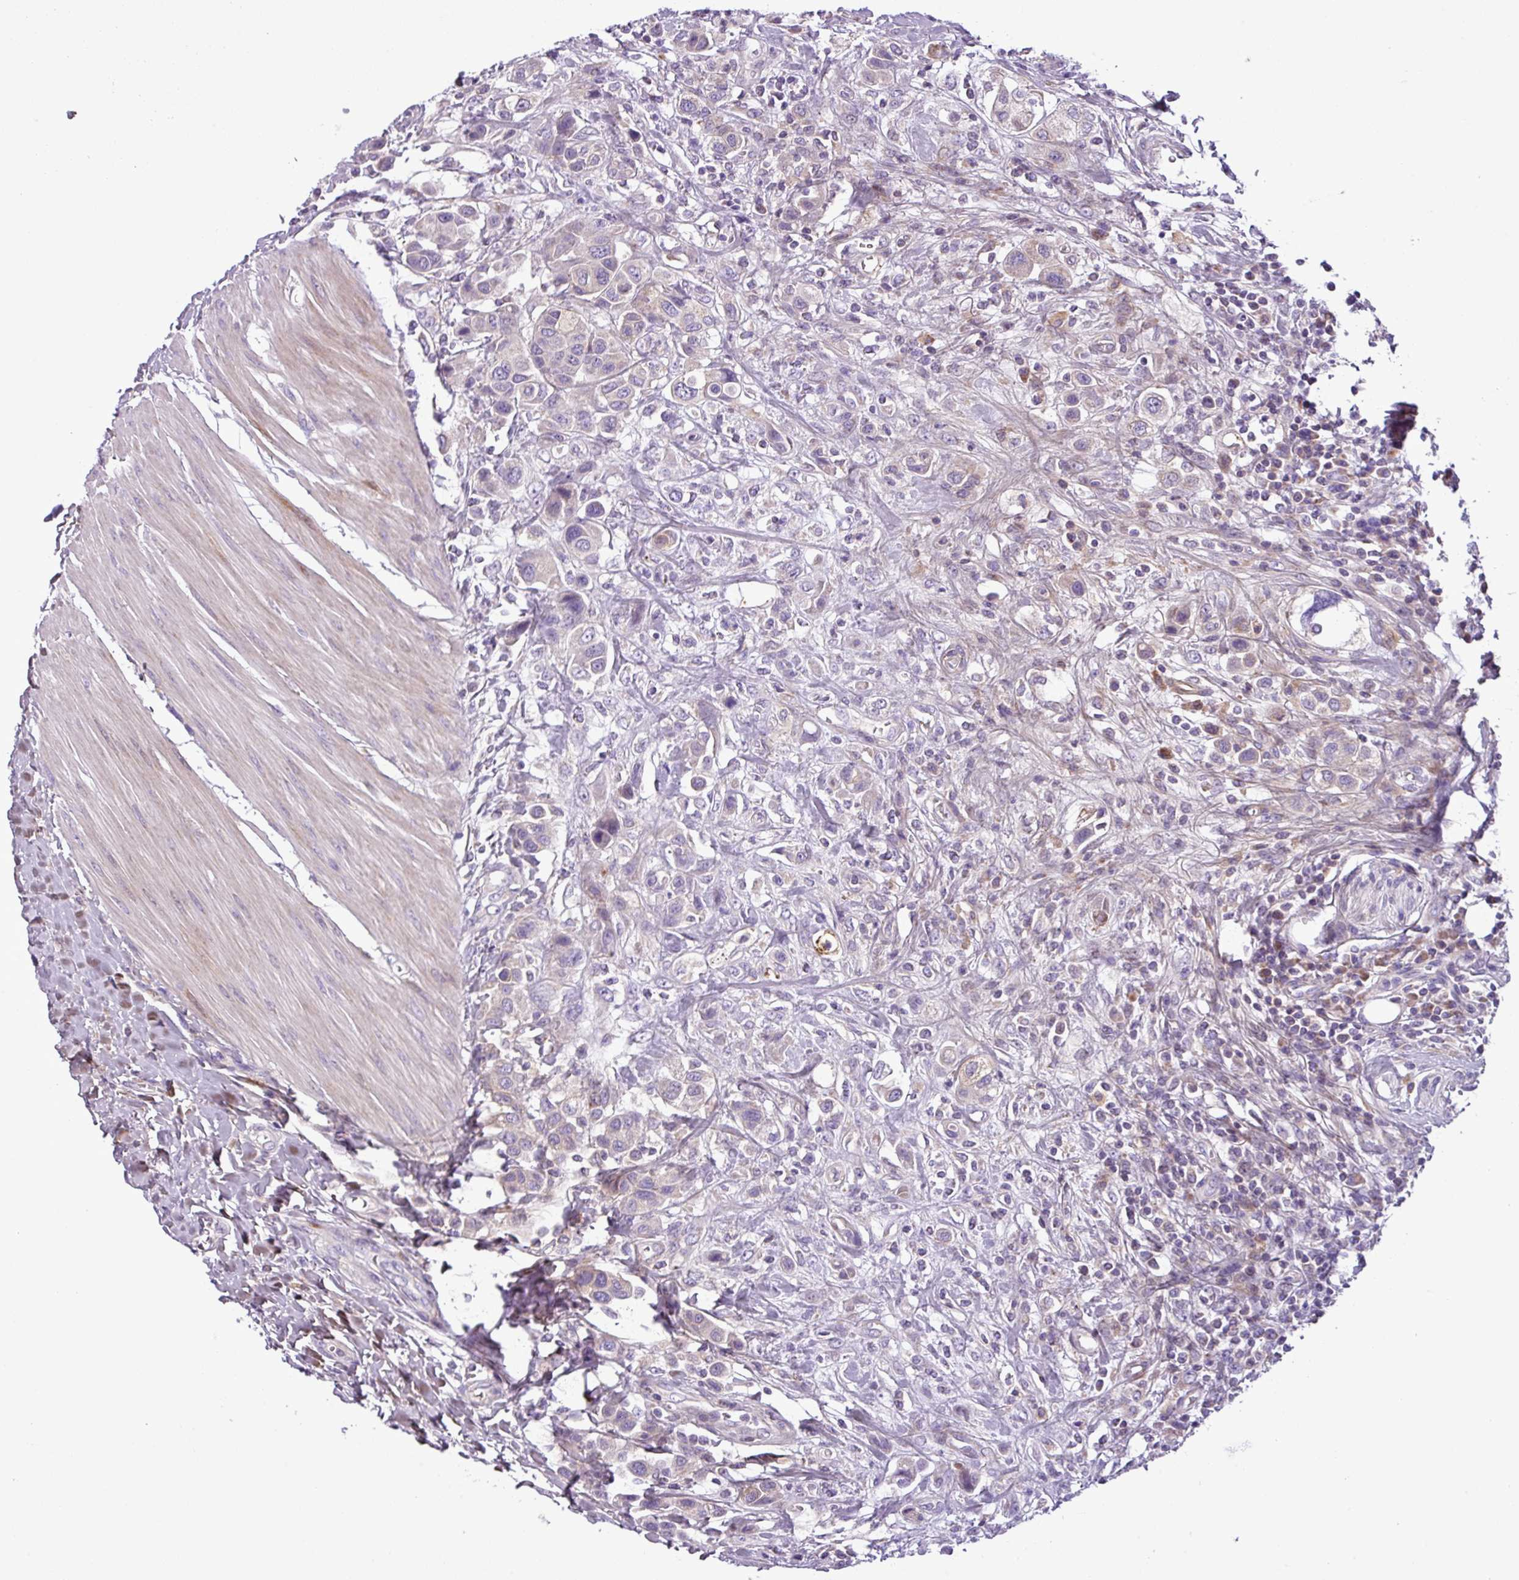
{"staining": {"intensity": "weak", "quantity": "<25%", "location": "cytoplasmic/membranous"}, "tissue": "urothelial cancer", "cell_type": "Tumor cells", "image_type": "cancer", "snomed": [{"axis": "morphology", "description": "Urothelial carcinoma, High grade"}, {"axis": "topography", "description": "Urinary bladder"}], "caption": "Tumor cells are negative for brown protein staining in high-grade urothelial carcinoma.", "gene": "FAM183A", "patient": {"sex": "male", "age": 50}}